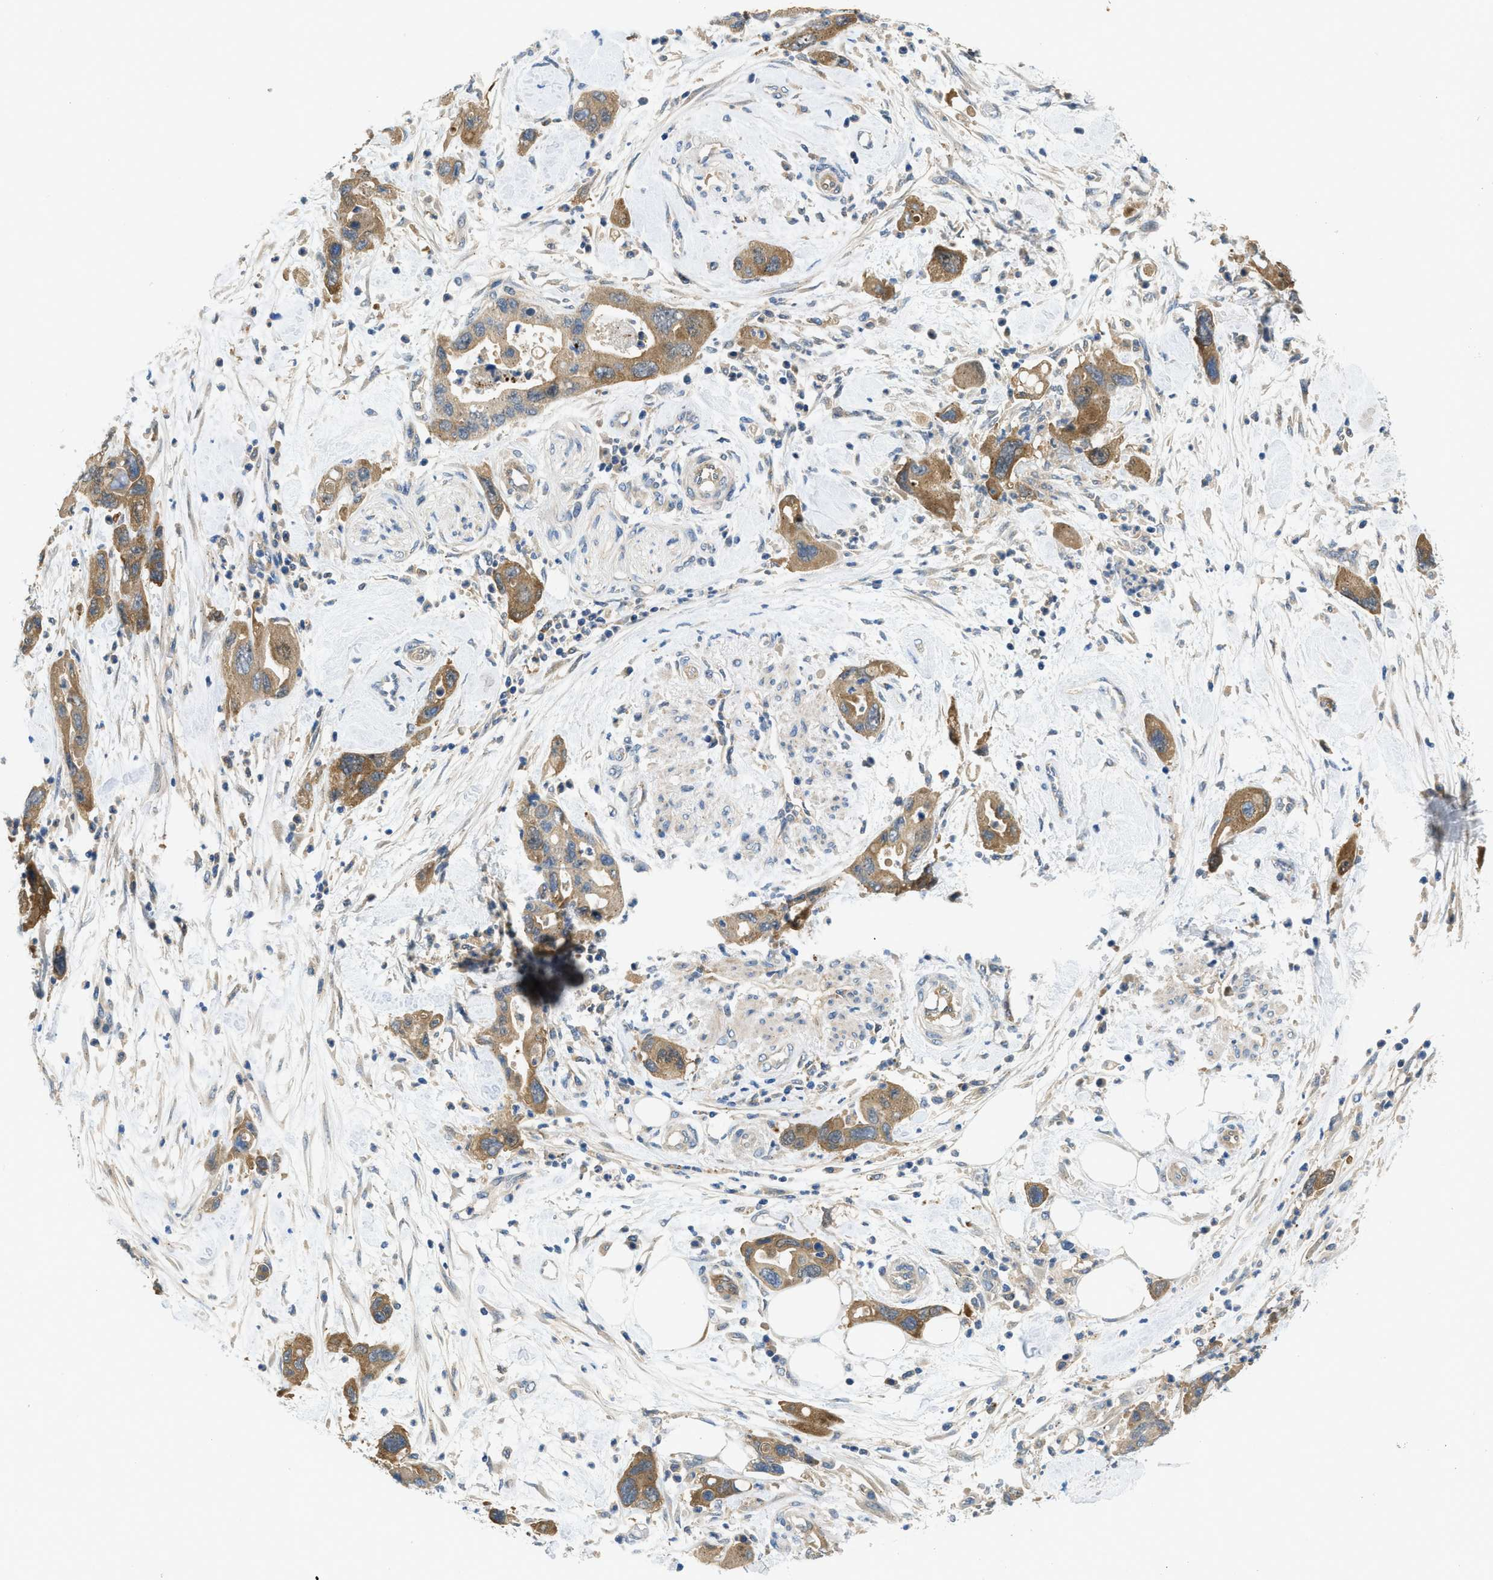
{"staining": {"intensity": "moderate", "quantity": ">75%", "location": "cytoplasmic/membranous"}, "tissue": "pancreatic cancer", "cell_type": "Tumor cells", "image_type": "cancer", "snomed": [{"axis": "morphology", "description": "Normal tissue, NOS"}, {"axis": "morphology", "description": "Adenocarcinoma, NOS"}, {"axis": "topography", "description": "Pancreas"}], "caption": "Adenocarcinoma (pancreatic) stained with a protein marker shows moderate staining in tumor cells.", "gene": "RIPK2", "patient": {"sex": "female", "age": 71}}